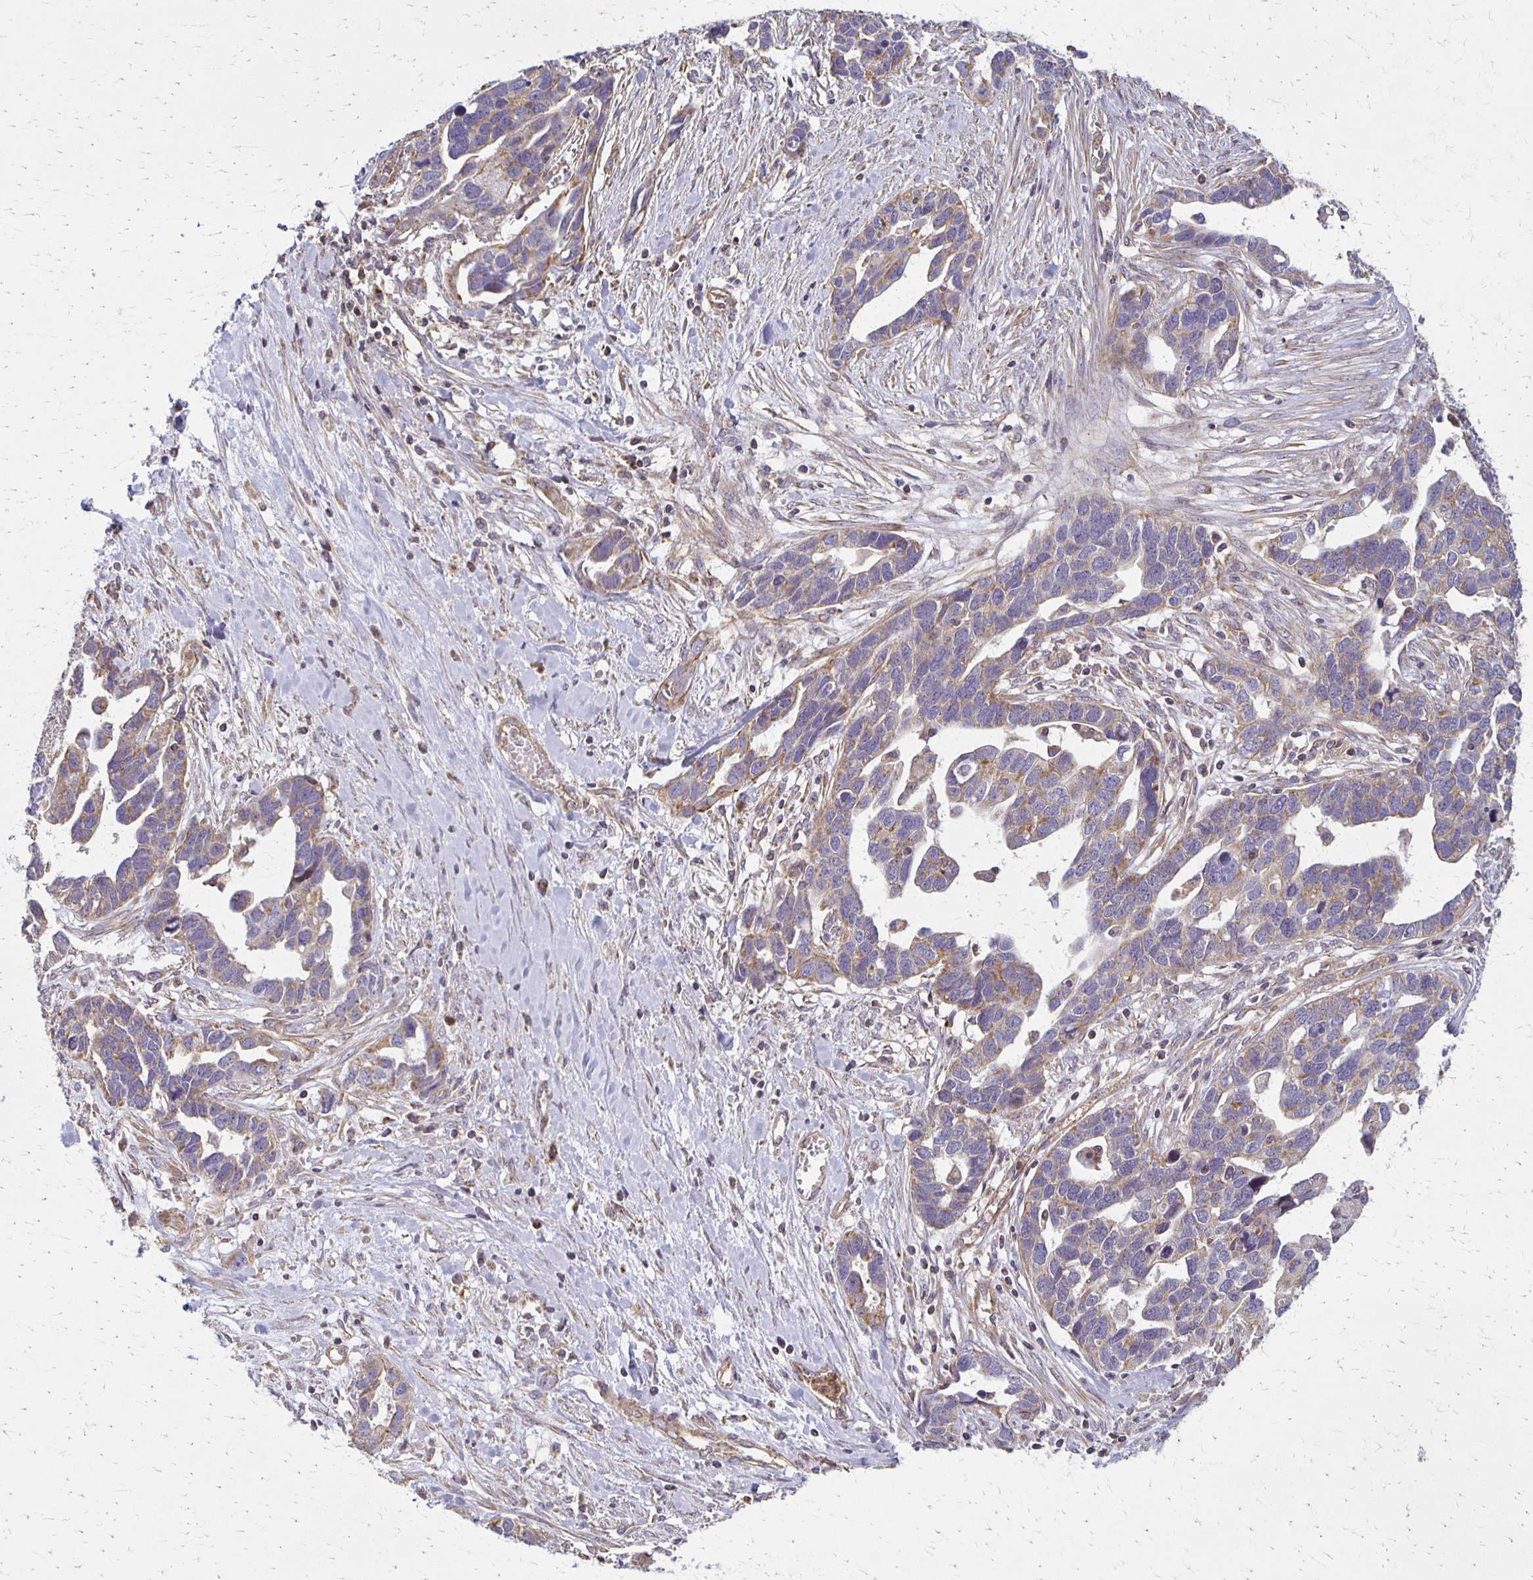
{"staining": {"intensity": "weak", "quantity": "25%-75%", "location": "cytoplasmic/membranous"}, "tissue": "ovarian cancer", "cell_type": "Tumor cells", "image_type": "cancer", "snomed": [{"axis": "morphology", "description": "Cystadenocarcinoma, serous, NOS"}, {"axis": "topography", "description": "Ovary"}], "caption": "A histopathology image of human ovarian cancer (serous cystadenocarcinoma) stained for a protein reveals weak cytoplasmic/membranous brown staining in tumor cells. Ihc stains the protein in brown and the nuclei are stained blue.", "gene": "EIF4EBP2", "patient": {"sex": "female", "age": 54}}